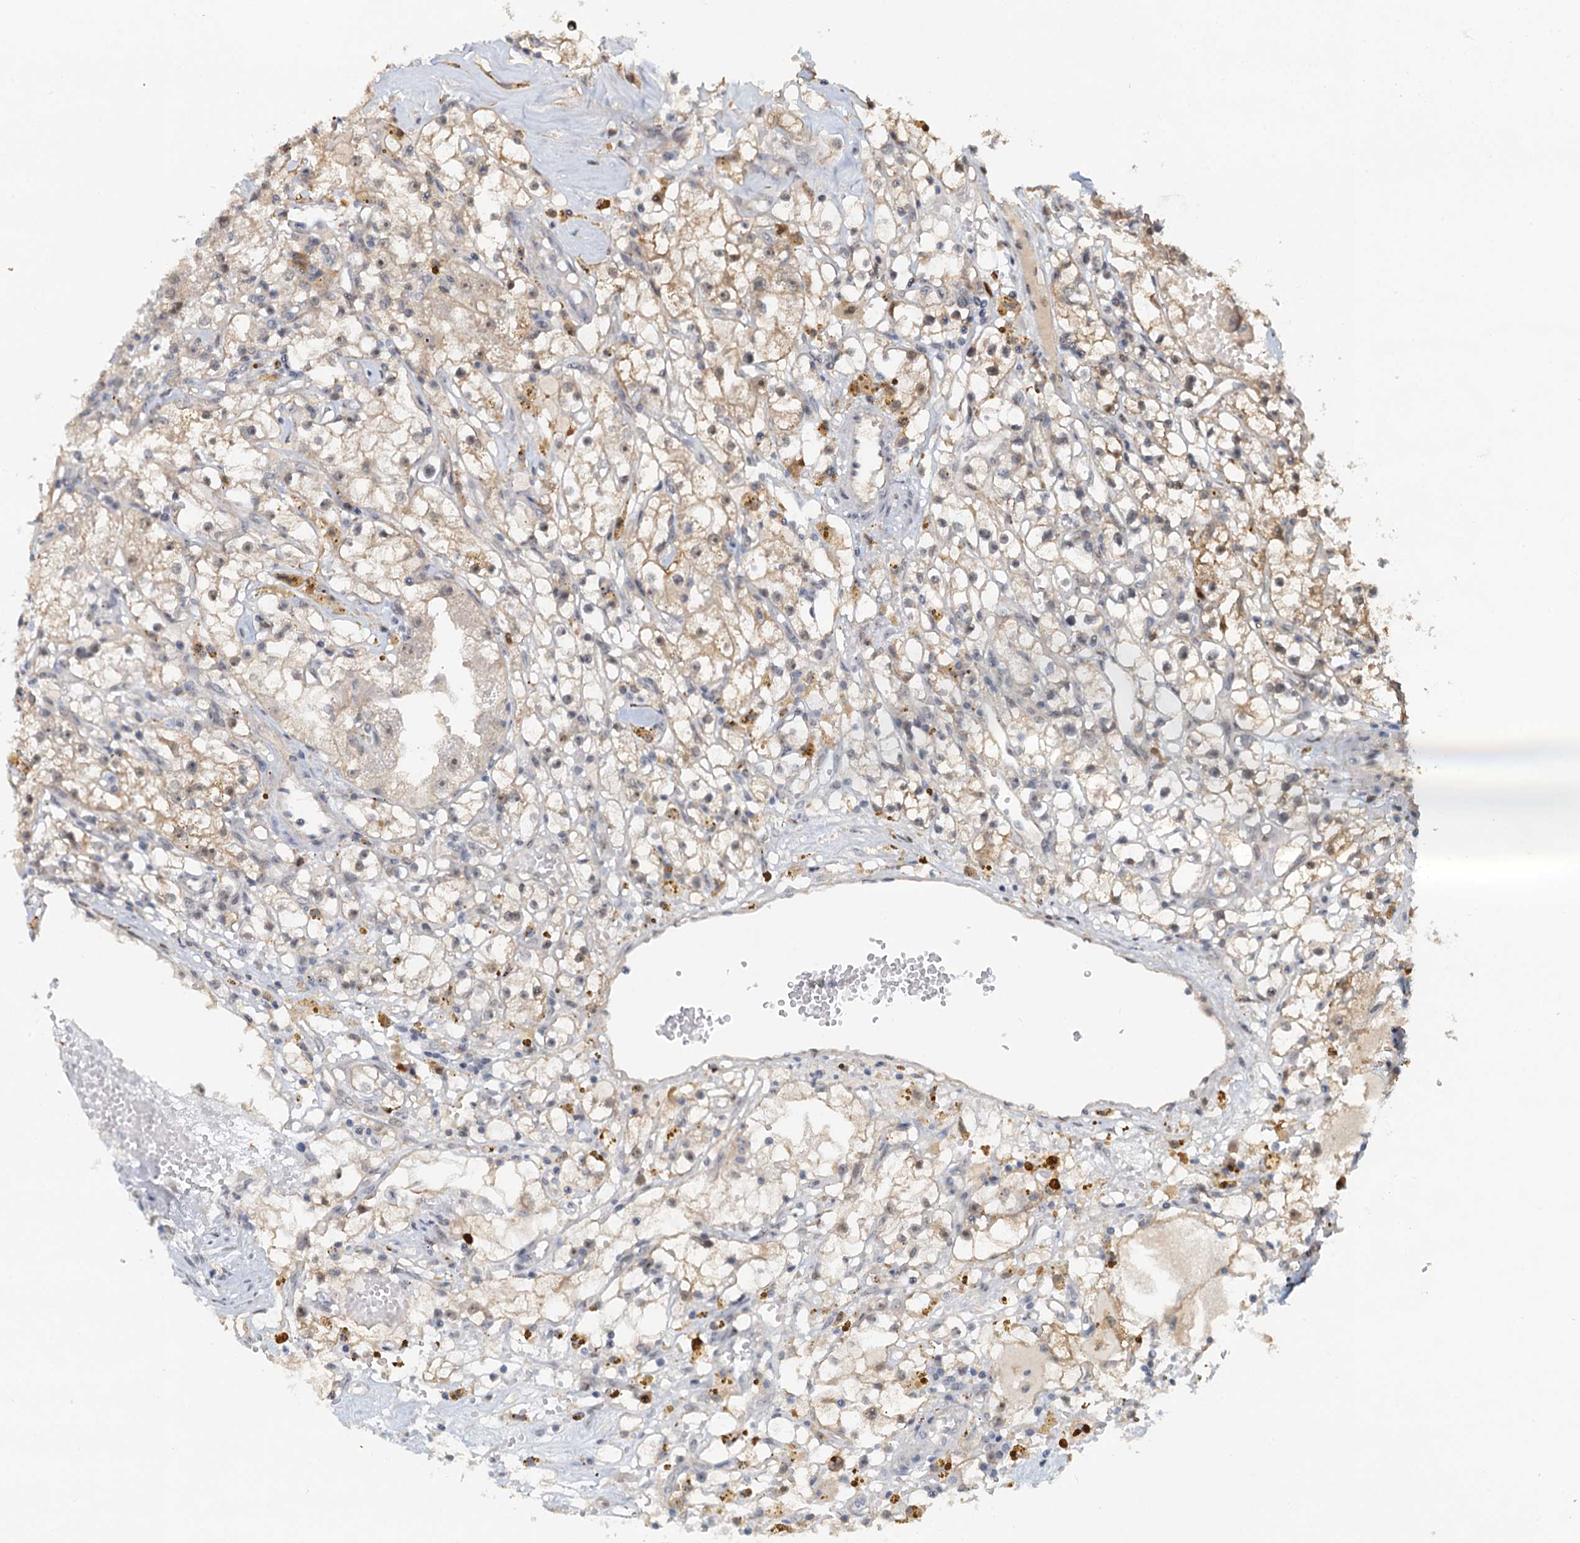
{"staining": {"intensity": "weak", "quantity": "<25%", "location": "cytoplasmic/membranous"}, "tissue": "renal cancer", "cell_type": "Tumor cells", "image_type": "cancer", "snomed": [{"axis": "morphology", "description": "Adenocarcinoma, NOS"}, {"axis": "topography", "description": "Kidney"}], "caption": "DAB immunohistochemical staining of adenocarcinoma (renal) reveals no significant positivity in tumor cells.", "gene": "SPINDOC", "patient": {"sex": "male", "age": 56}}